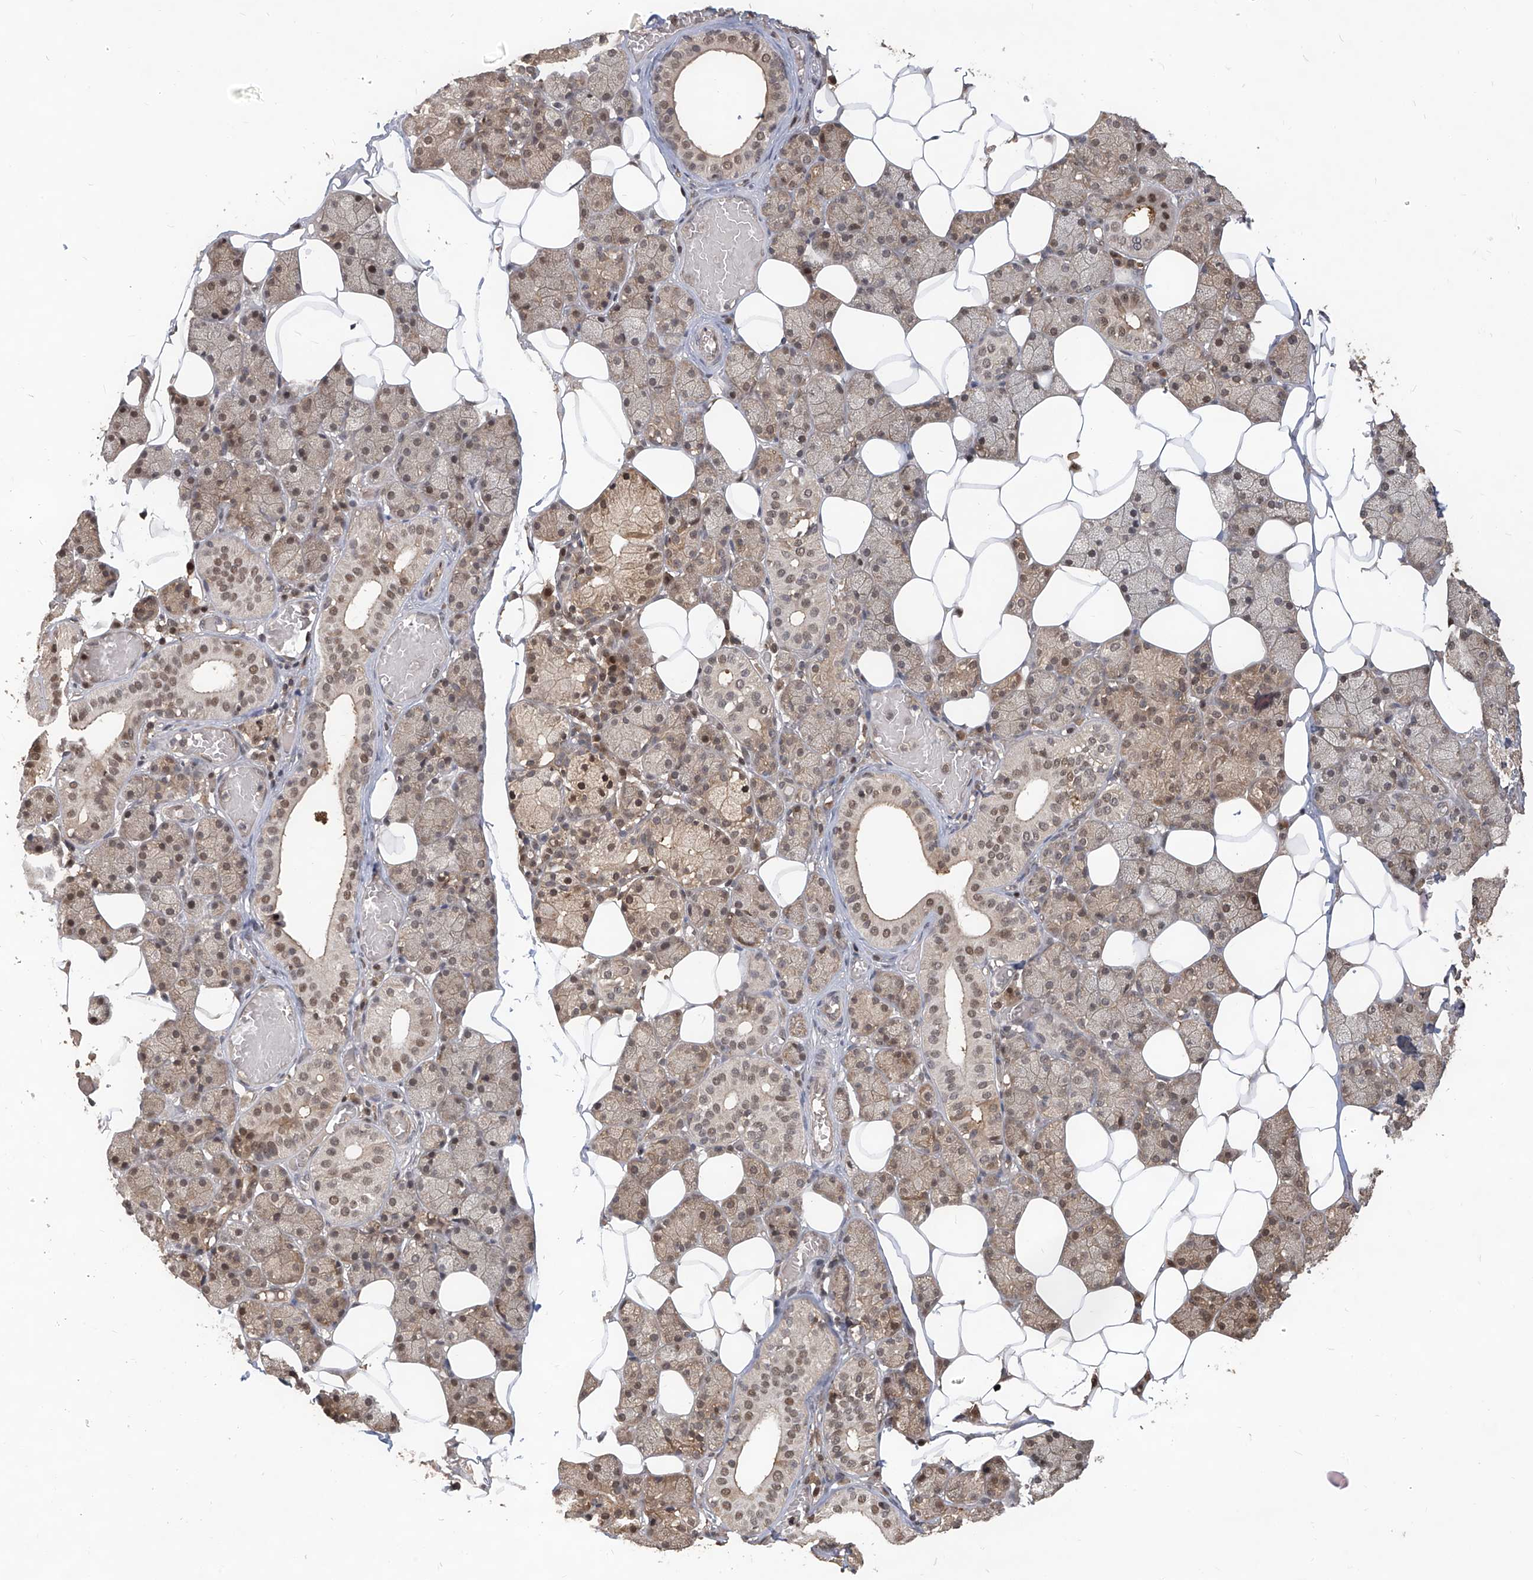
{"staining": {"intensity": "weak", "quantity": "25%-75%", "location": "cytoplasmic/membranous,nuclear"}, "tissue": "salivary gland", "cell_type": "Glandular cells", "image_type": "normal", "snomed": [{"axis": "morphology", "description": "Normal tissue, NOS"}, {"axis": "topography", "description": "Salivary gland"}], "caption": "The photomicrograph demonstrates immunohistochemical staining of unremarkable salivary gland. There is weak cytoplasmic/membranous,nuclear positivity is present in about 25%-75% of glandular cells. (Brightfield microscopy of DAB IHC at high magnification).", "gene": "PSMB1", "patient": {"sex": "female", "age": 33}}